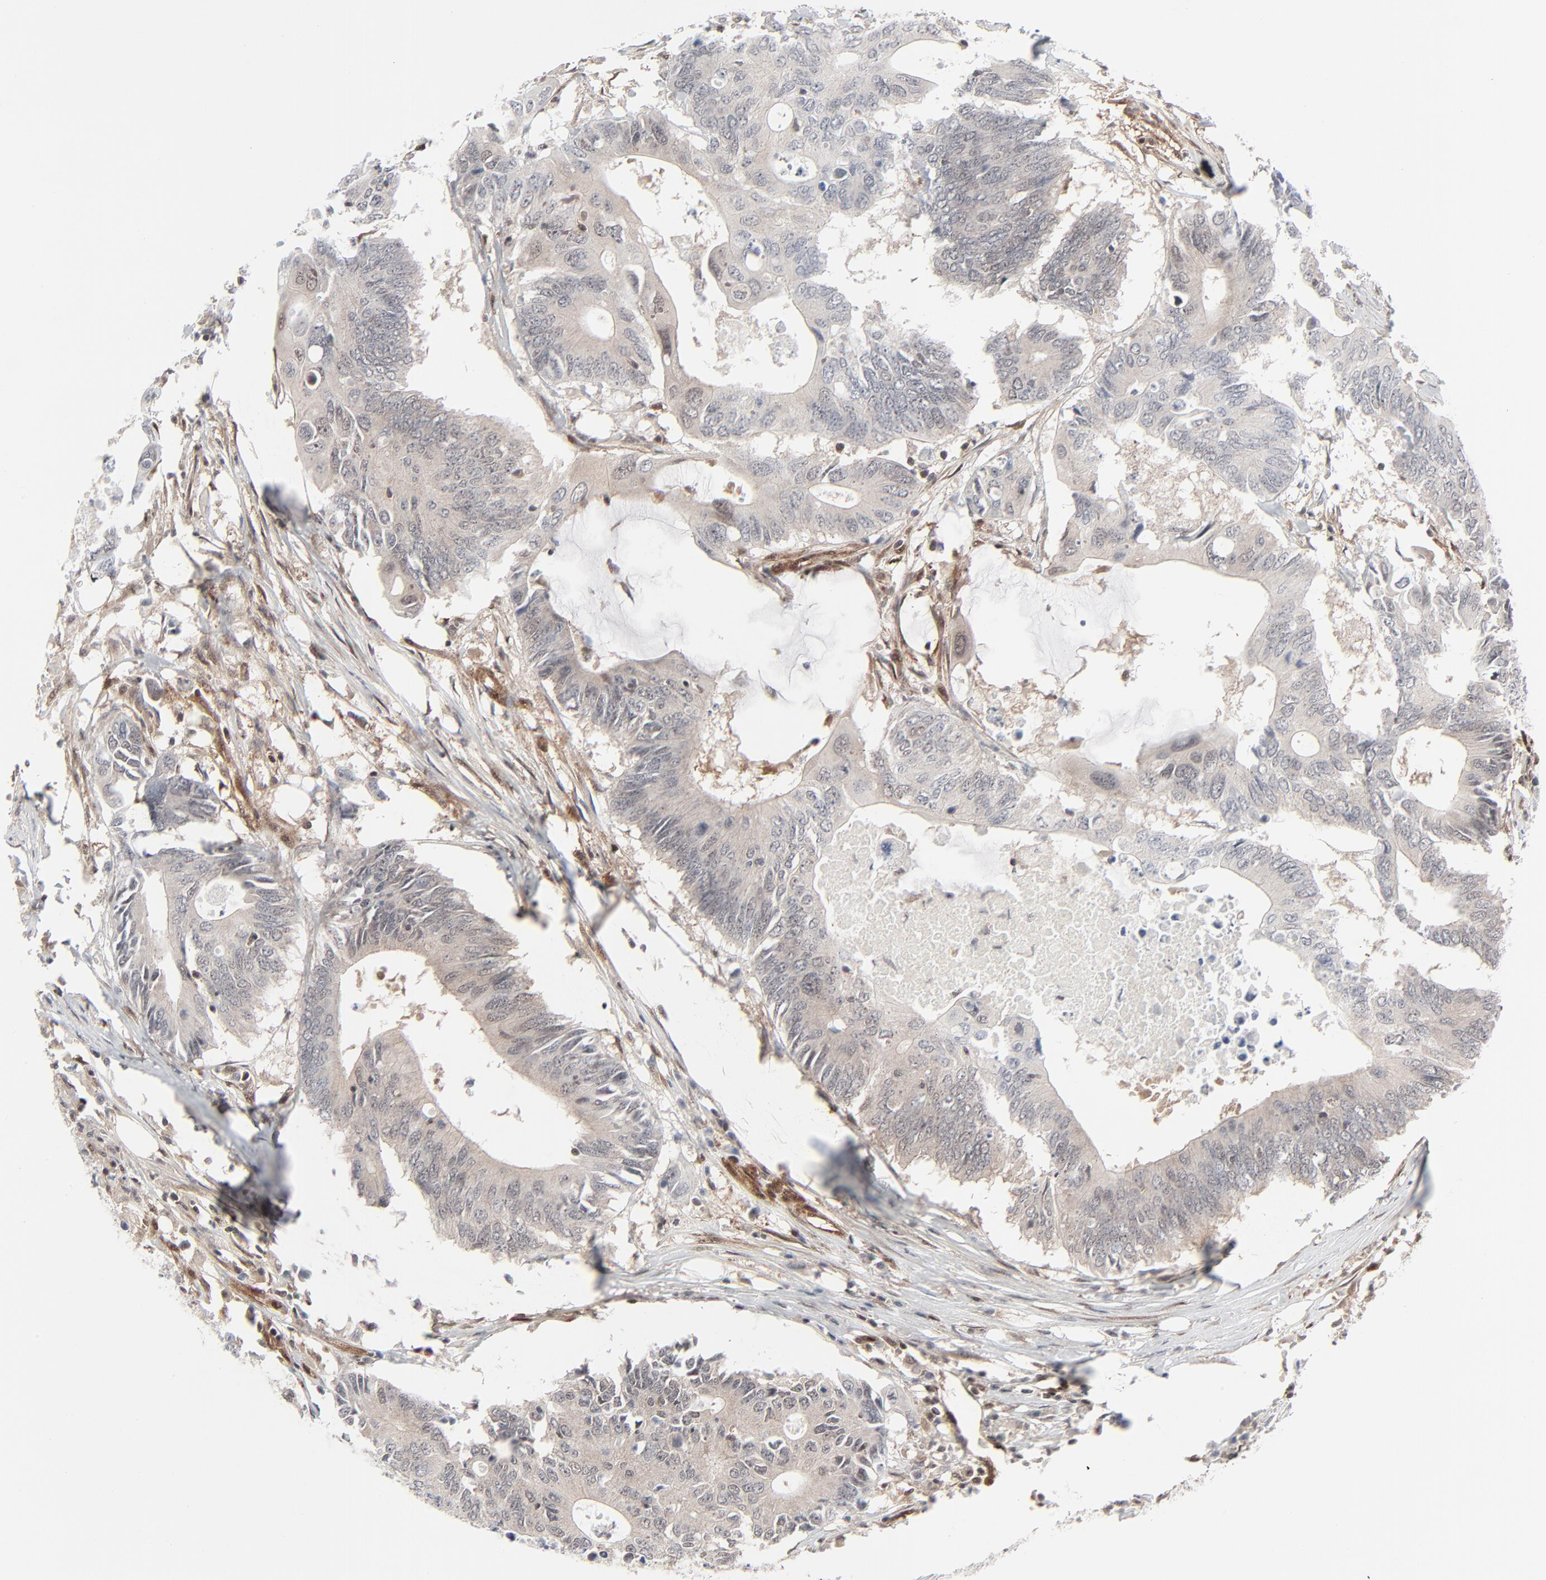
{"staining": {"intensity": "negative", "quantity": "none", "location": "none"}, "tissue": "colorectal cancer", "cell_type": "Tumor cells", "image_type": "cancer", "snomed": [{"axis": "morphology", "description": "Adenocarcinoma, NOS"}, {"axis": "topography", "description": "Colon"}], "caption": "Adenocarcinoma (colorectal) stained for a protein using immunohistochemistry displays no expression tumor cells.", "gene": "AKT1", "patient": {"sex": "male", "age": 71}}